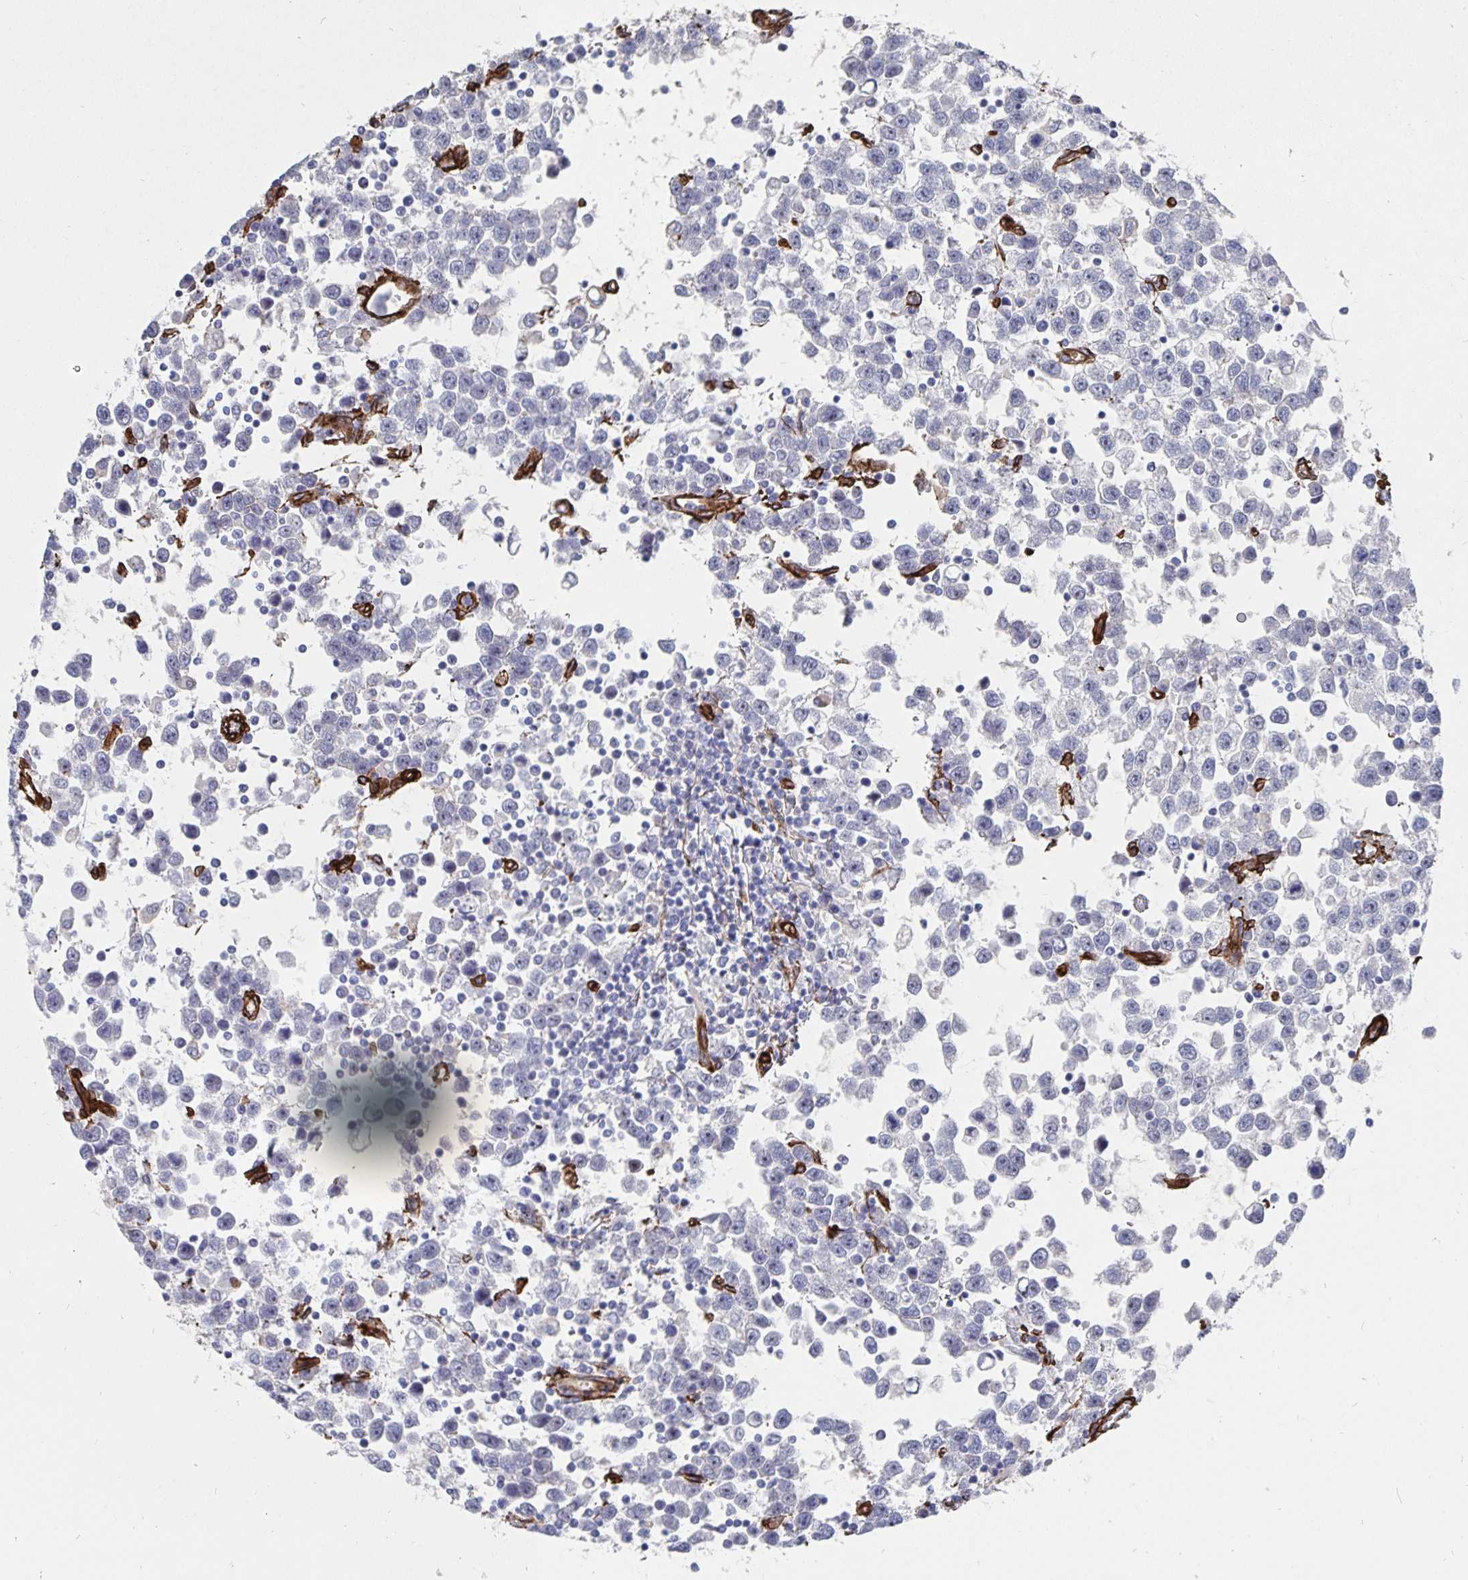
{"staining": {"intensity": "negative", "quantity": "none", "location": "none"}, "tissue": "testis cancer", "cell_type": "Tumor cells", "image_type": "cancer", "snomed": [{"axis": "morphology", "description": "Seminoma, NOS"}, {"axis": "topography", "description": "Testis"}], "caption": "Tumor cells show no significant protein expression in testis cancer.", "gene": "DCHS2", "patient": {"sex": "male", "age": 34}}